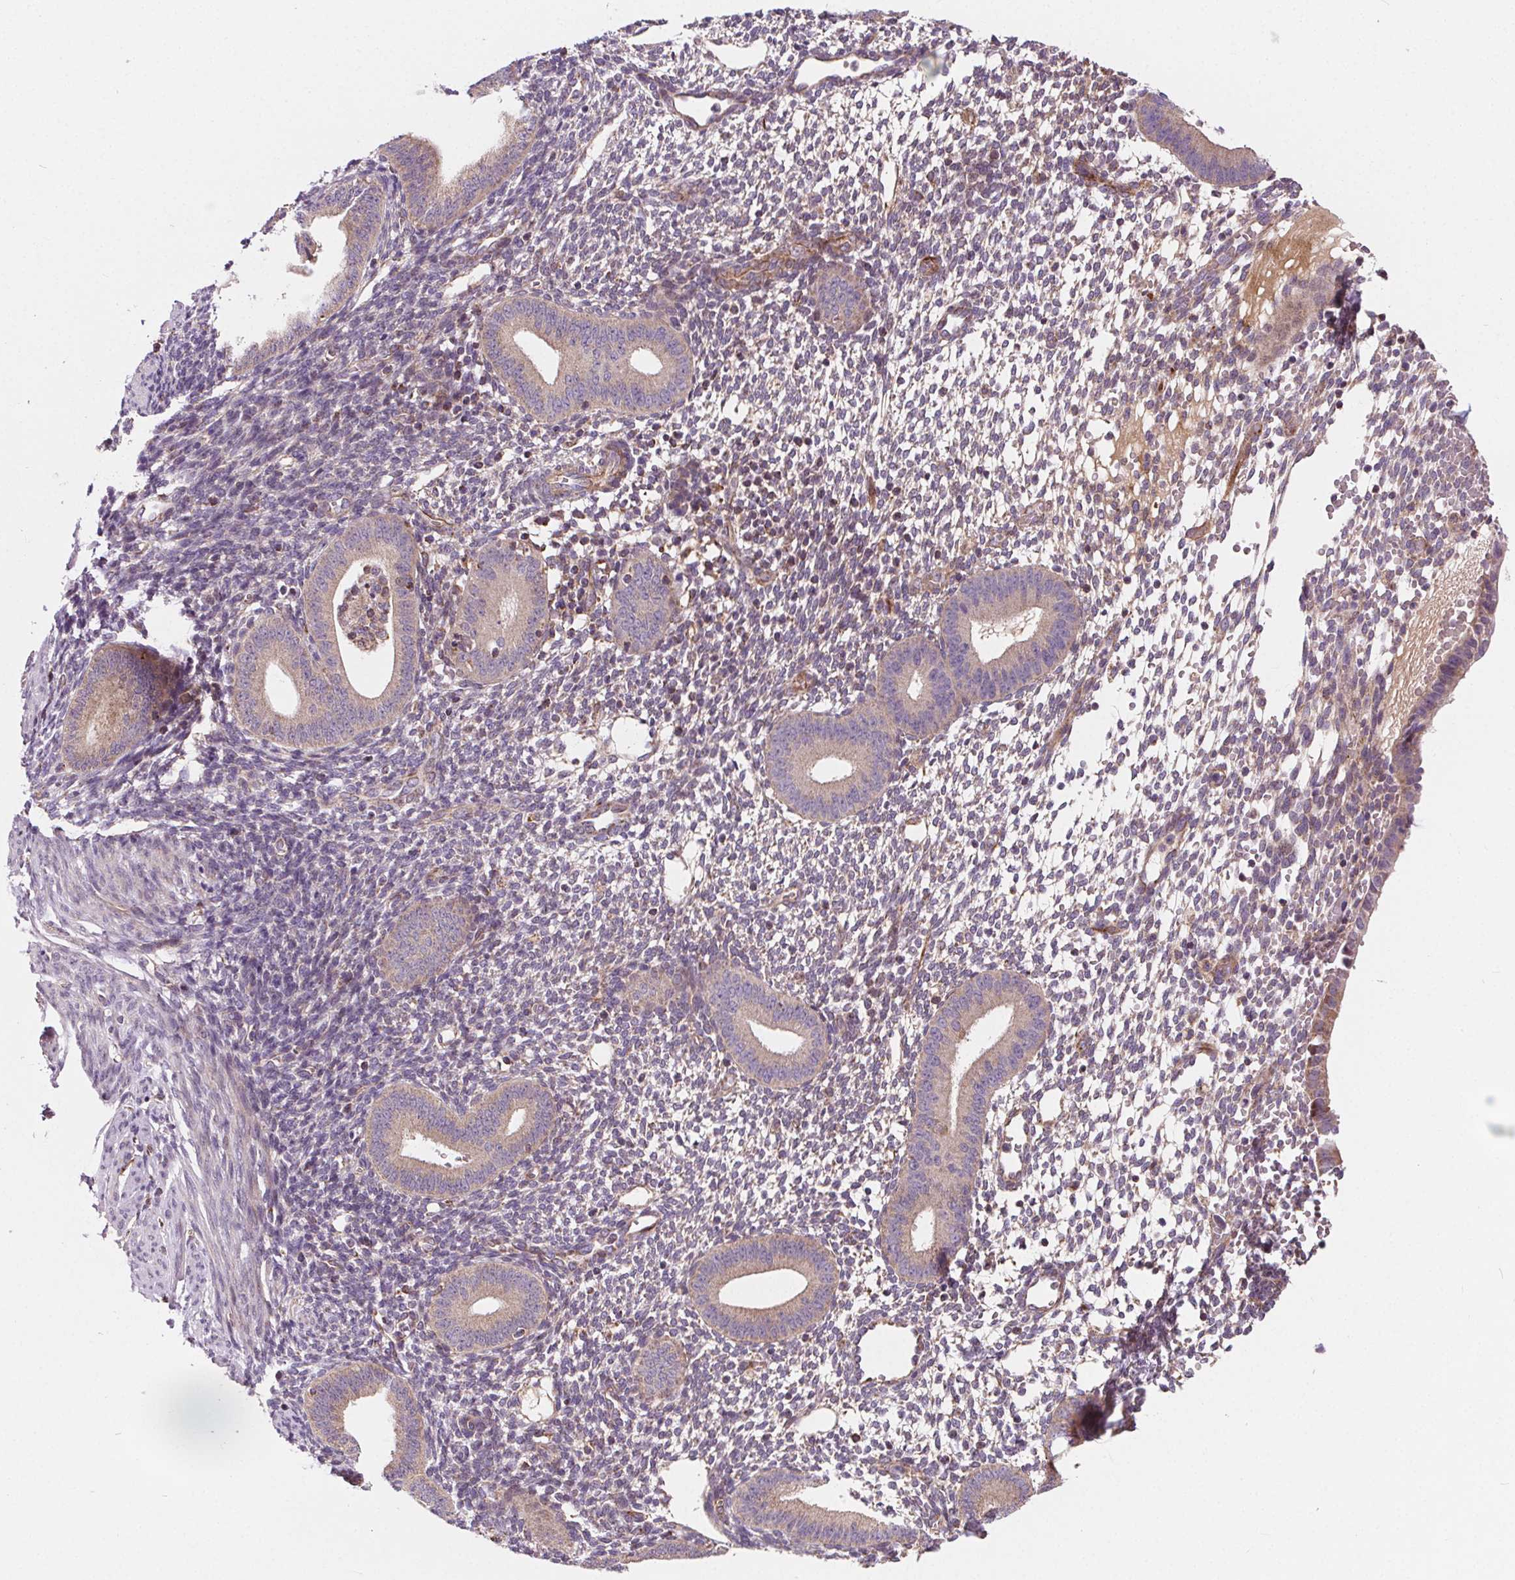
{"staining": {"intensity": "negative", "quantity": "none", "location": "none"}, "tissue": "endometrium", "cell_type": "Cells in endometrial stroma", "image_type": "normal", "snomed": [{"axis": "morphology", "description": "Normal tissue, NOS"}, {"axis": "topography", "description": "Endometrium"}], "caption": "This is a image of immunohistochemistry (IHC) staining of unremarkable endometrium, which shows no positivity in cells in endometrial stroma.", "gene": "GOLT1B", "patient": {"sex": "female", "age": 40}}